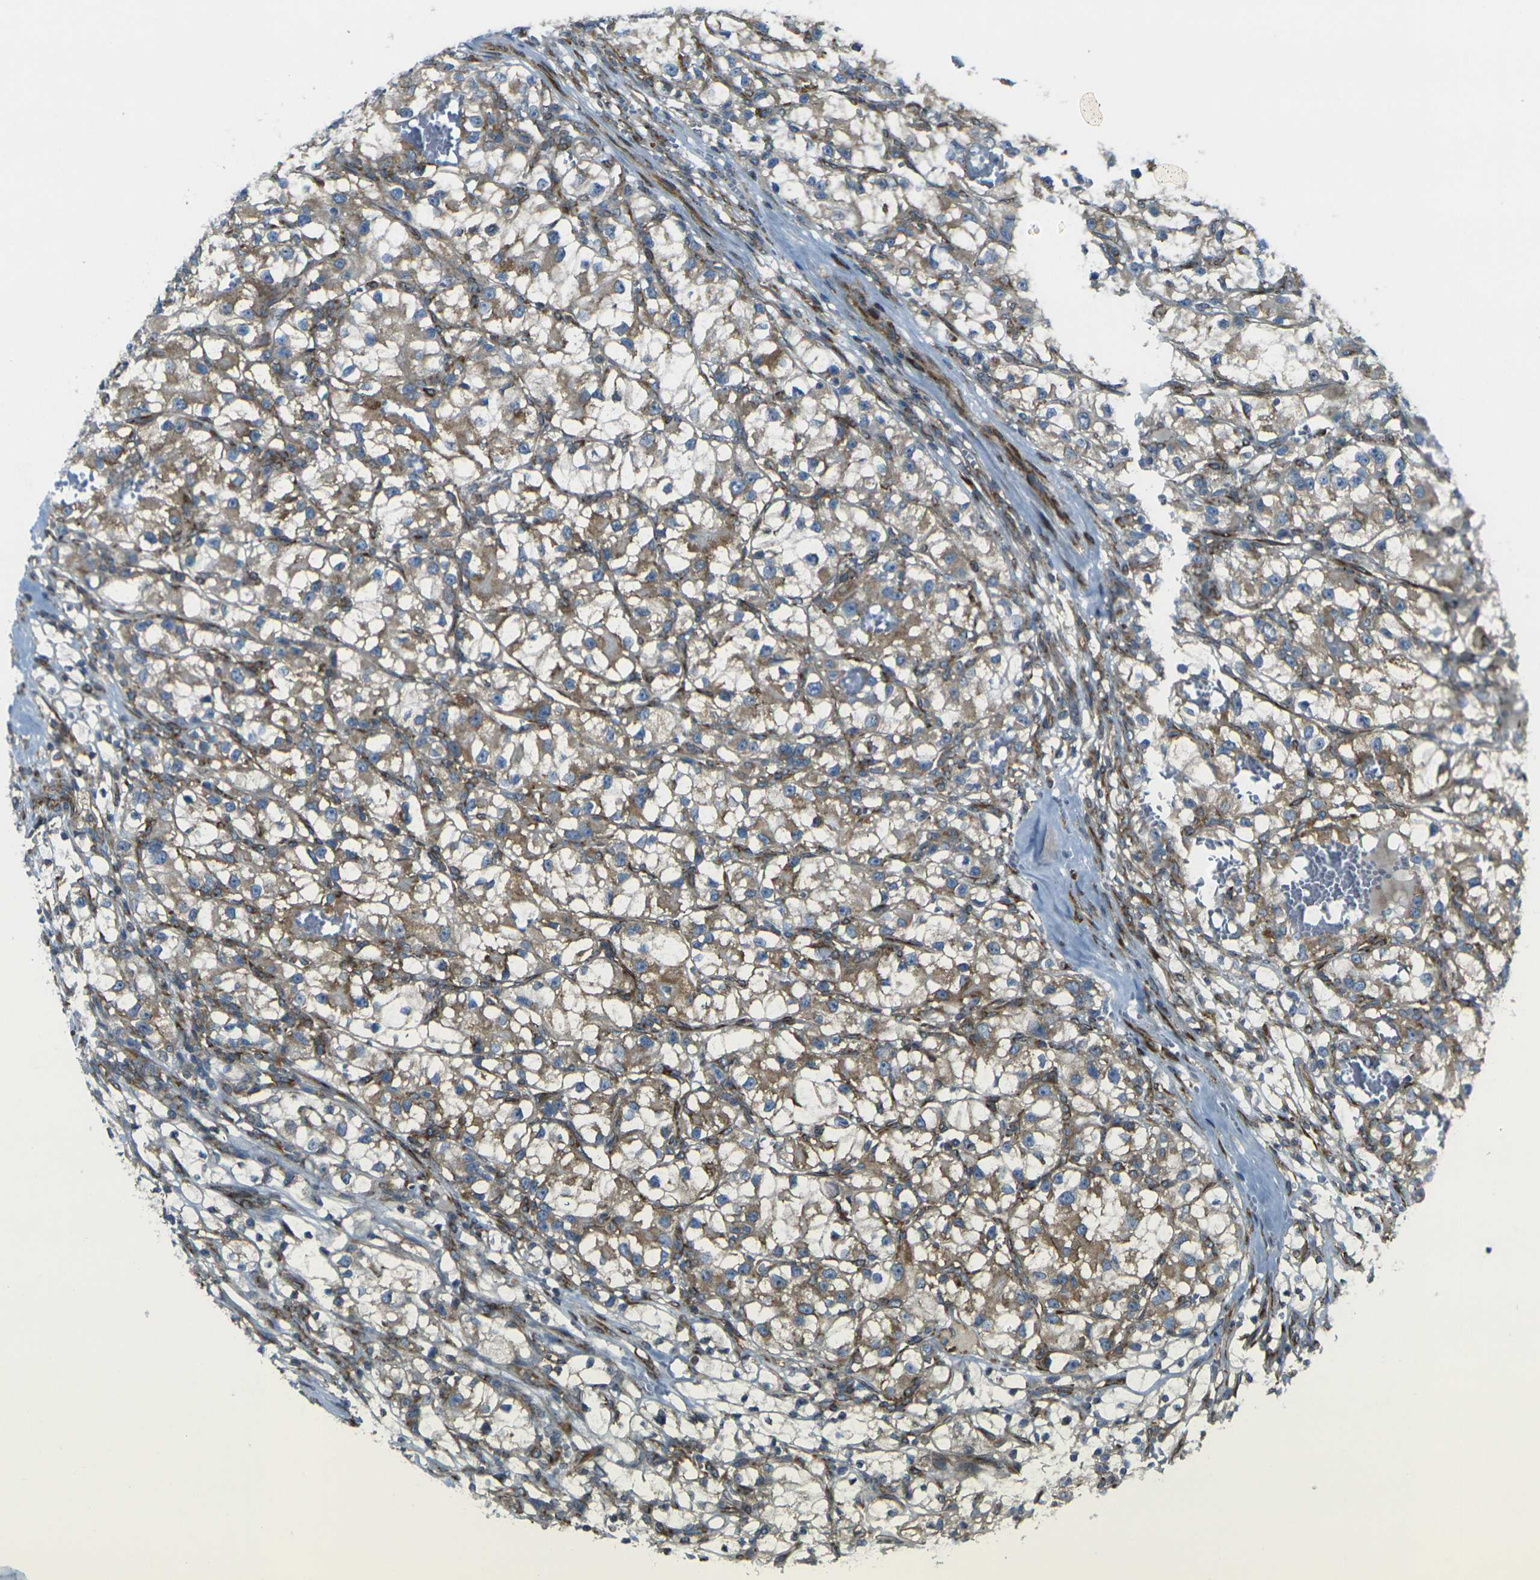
{"staining": {"intensity": "moderate", "quantity": ">75%", "location": "cytoplasmic/membranous"}, "tissue": "renal cancer", "cell_type": "Tumor cells", "image_type": "cancer", "snomed": [{"axis": "morphology", "description": "Adenocarcinoma, NOS"}, {"axis": "topography", "description": "Kidney"}], "caption": "This photomicrograph shows immunohistochemistry staining of human renal adenocarcinoma, with medium moderate cytoplasmic/membranous positivity in about >75% of tumor cells.", "gene": "CELSR2", "patient": {"sex": "female", "age": 57}}